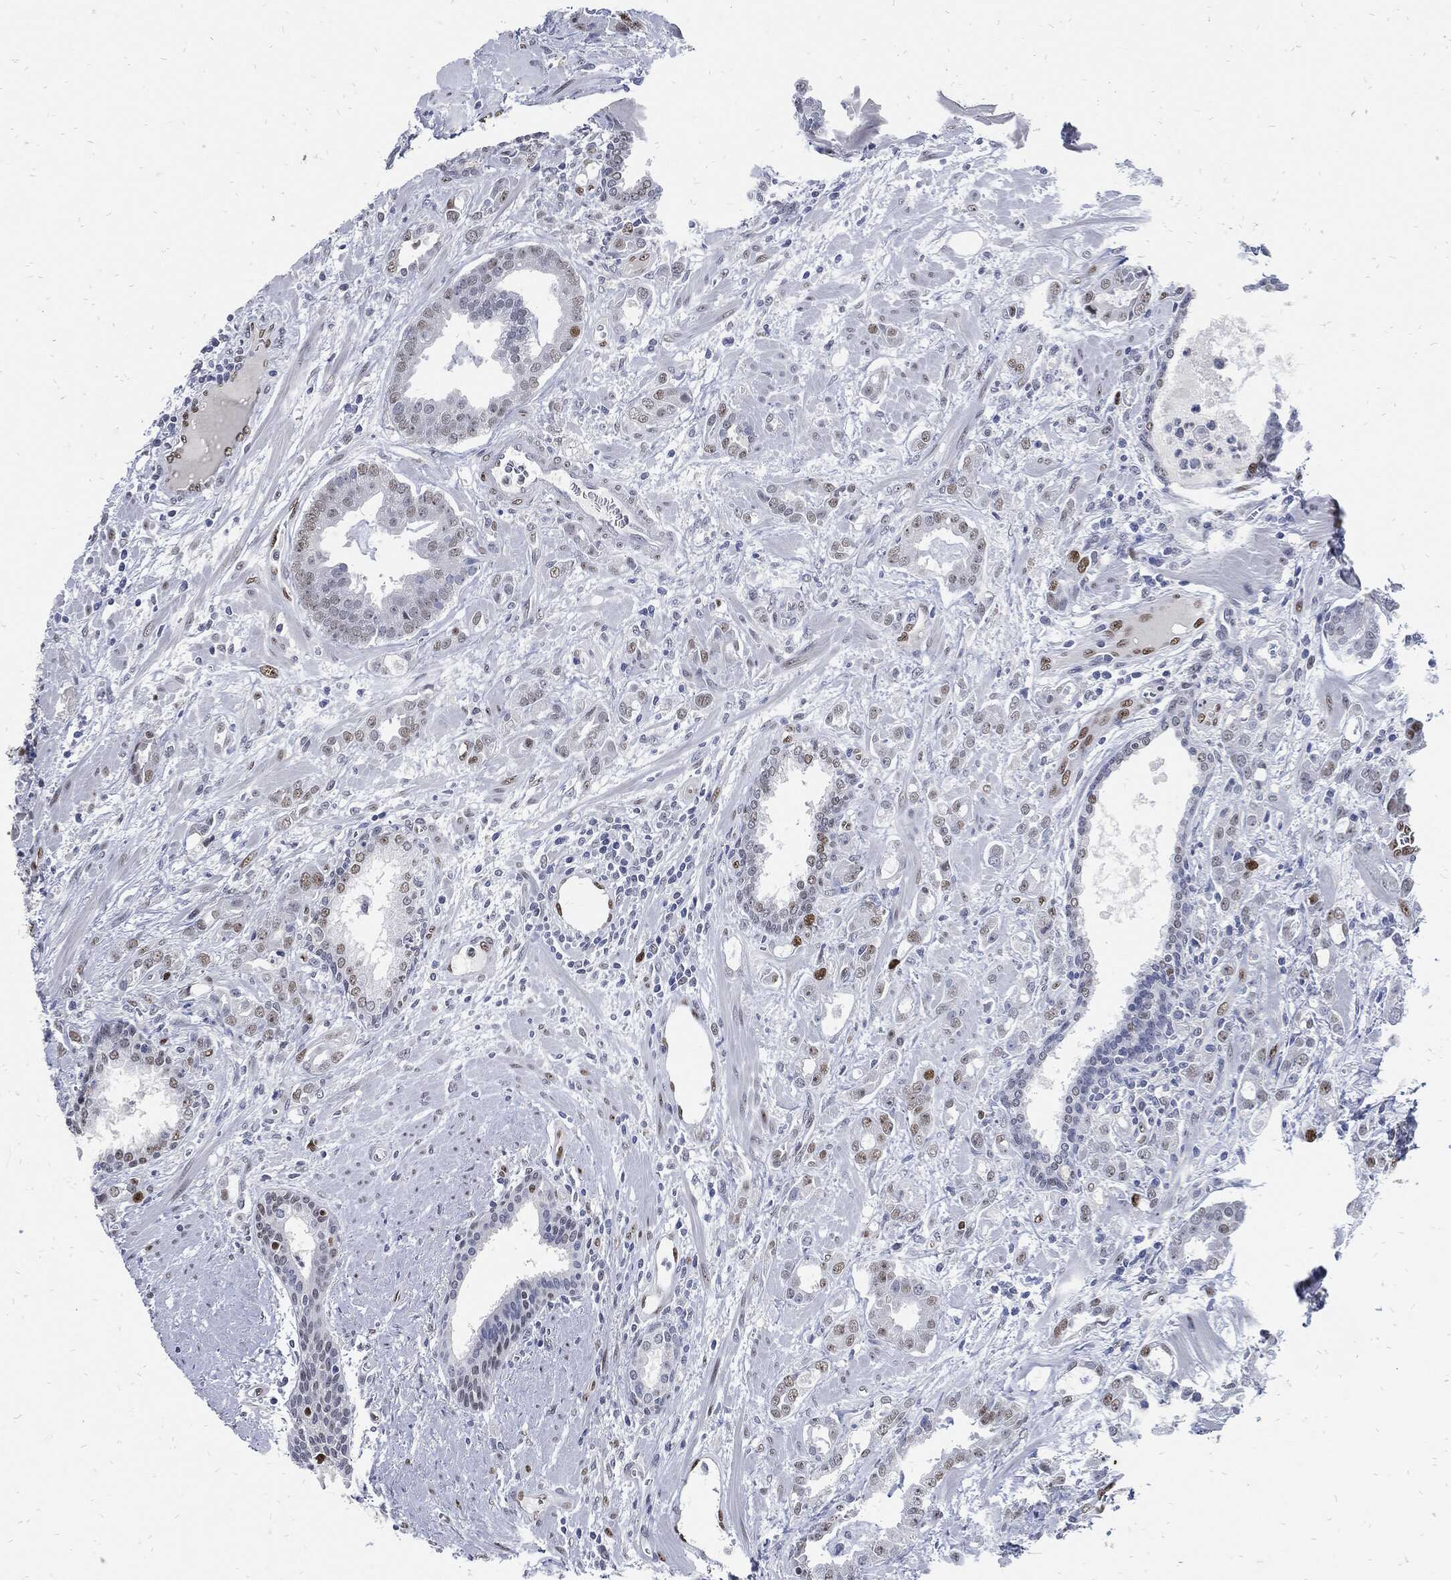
{"staining": {"intensity": "strong", "quantity": "<25%", "location": "nuclear"}, "tissue": "prostate cancer", "cell_type": "Tumor cells", "image_type": "cancer", "snomed": [{"axis": "morphology", "description": "Adenocarcinoma, NOS"}, {"axis": "topography", "description": "Prostate"}], "caption": "Immunohistochemistry photomicrograph of neoplastic tissue: adenocarcinoma (prostate) stained using immunohistochemistry demonstrates medium levels of strong protein expression localized specifically in the nuclear of tumor cells, appearing as a nuclear brown color.", "gene": "NBN", "patient": {"sex": "male", "age": 57}}